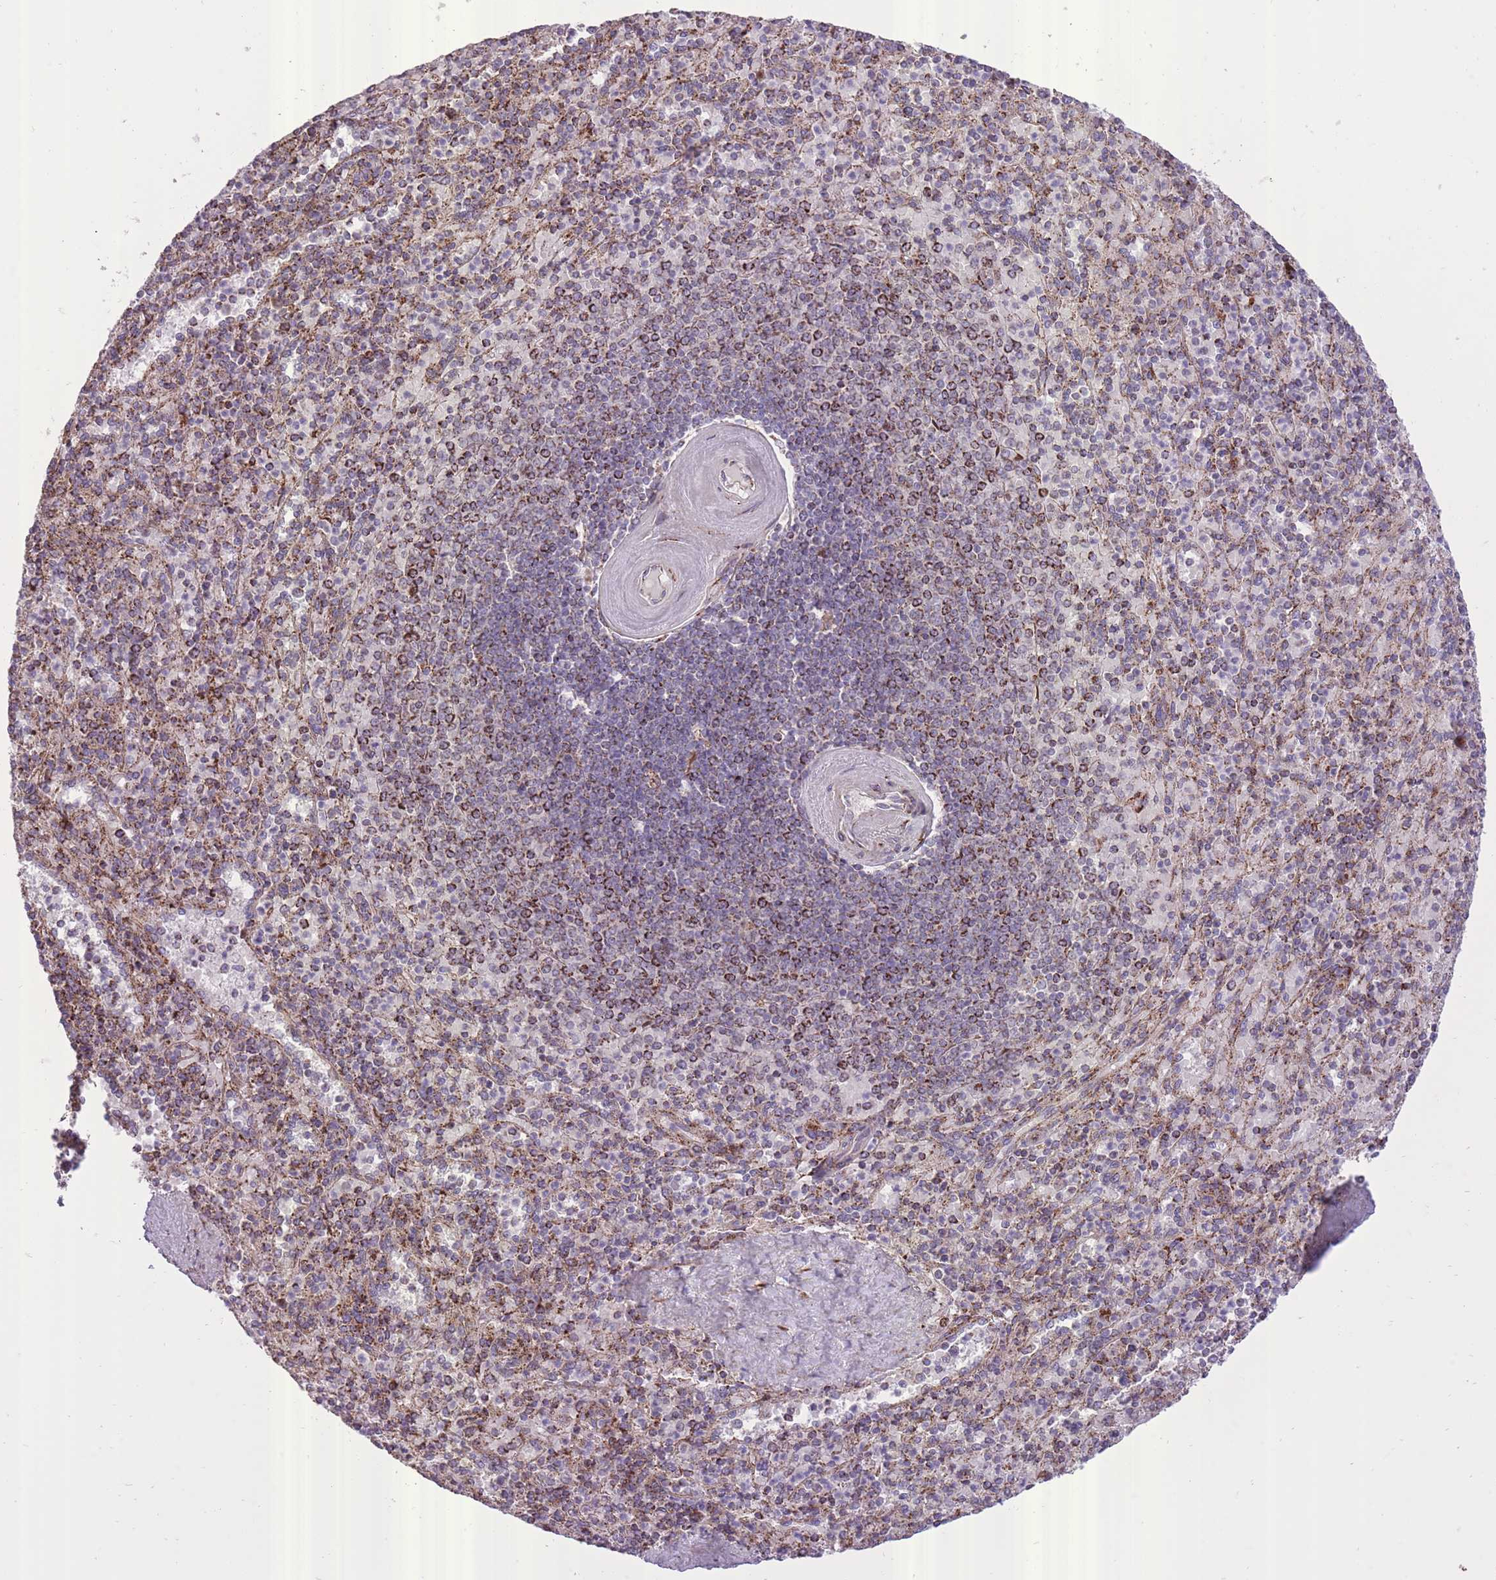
{"staining": {"intensity": "moderate", "quantity": "25%-75%", "location": "cytoplasmic/membranous"}, "tissue": "spleen", "cell_type": "Cells in red pulp", "image_type": "normal", "snomed": [{"axis": "morphology", "description": "Normal tissue, NOS"}, {"axis": "topography", "description": "Spleen"}], "caption": "Protein positivity by immunohistochemistry demonstrates moderate cytoplasmic/membranous staining in about 25%-75% of cells in red pulp in normal spleen. (DAB (3,3'-diaminobenzidine) IHC, brown staining for protein, blue staining for nuclei).", "gene": "SLC4A4", "patient": {"sex": "male", "age": 82}}